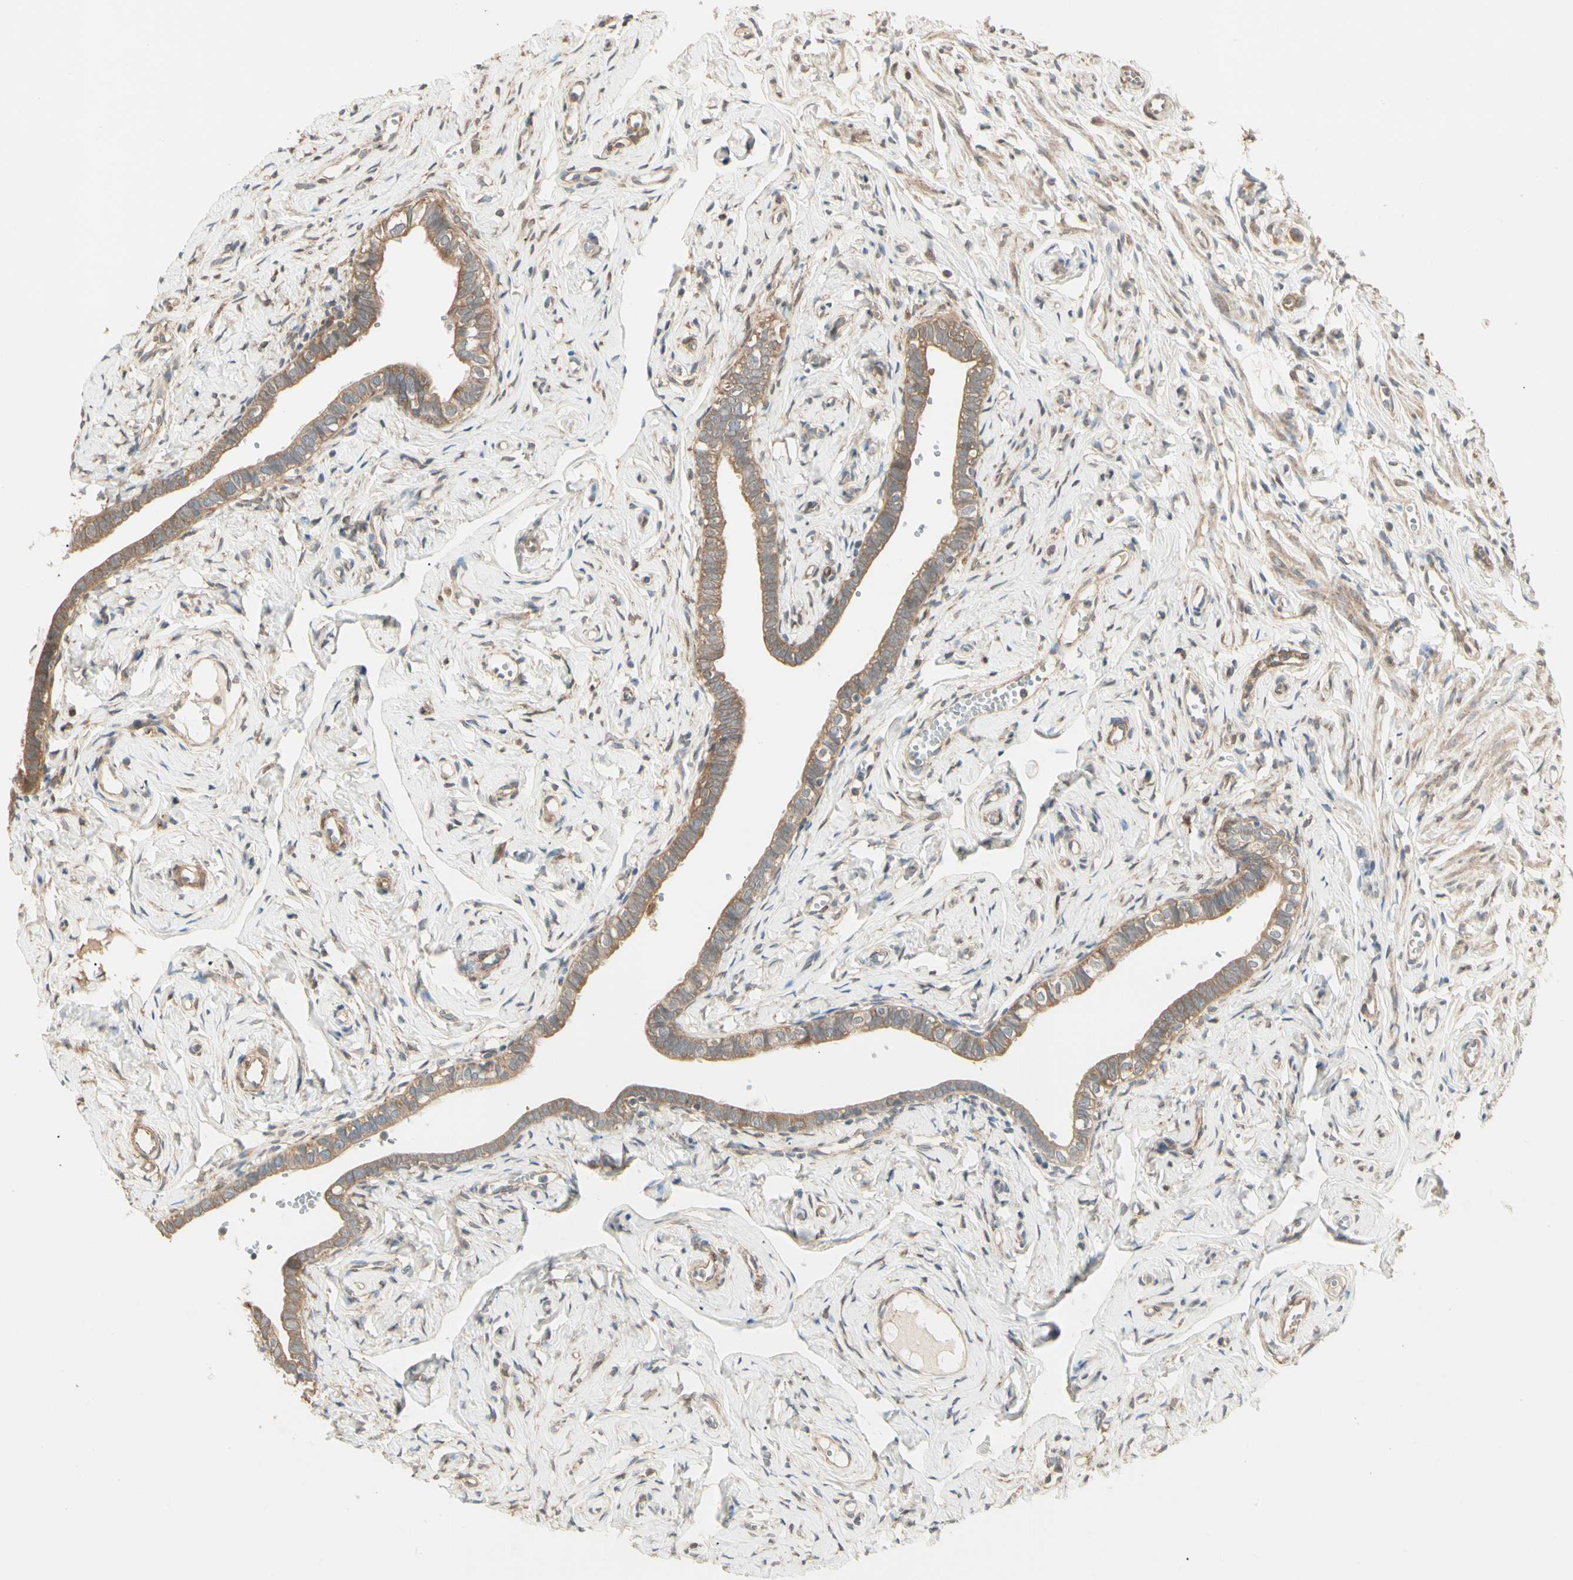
{"staining": {"intensity": "moderate", "quantity": ">75%", "location": "cytoplasmic/membranous"}, "tissue": "fallopian tube", "cell_type": "Glandular cells", "image_type": "normal", "snomed": [{"axis": "morphology", "description": "Normal tissue, NOS"}, {"axis": "topography", "description": "Fallopian tube"}], "caption": "Glandular cells reveal medium levels of moderate cytoplasmic/membranous positivity in approximately >75% of cells in unremarkable human fallopian tube.", "gene": "IRAG1", "patient": {"sex": "female", "age": 71}}